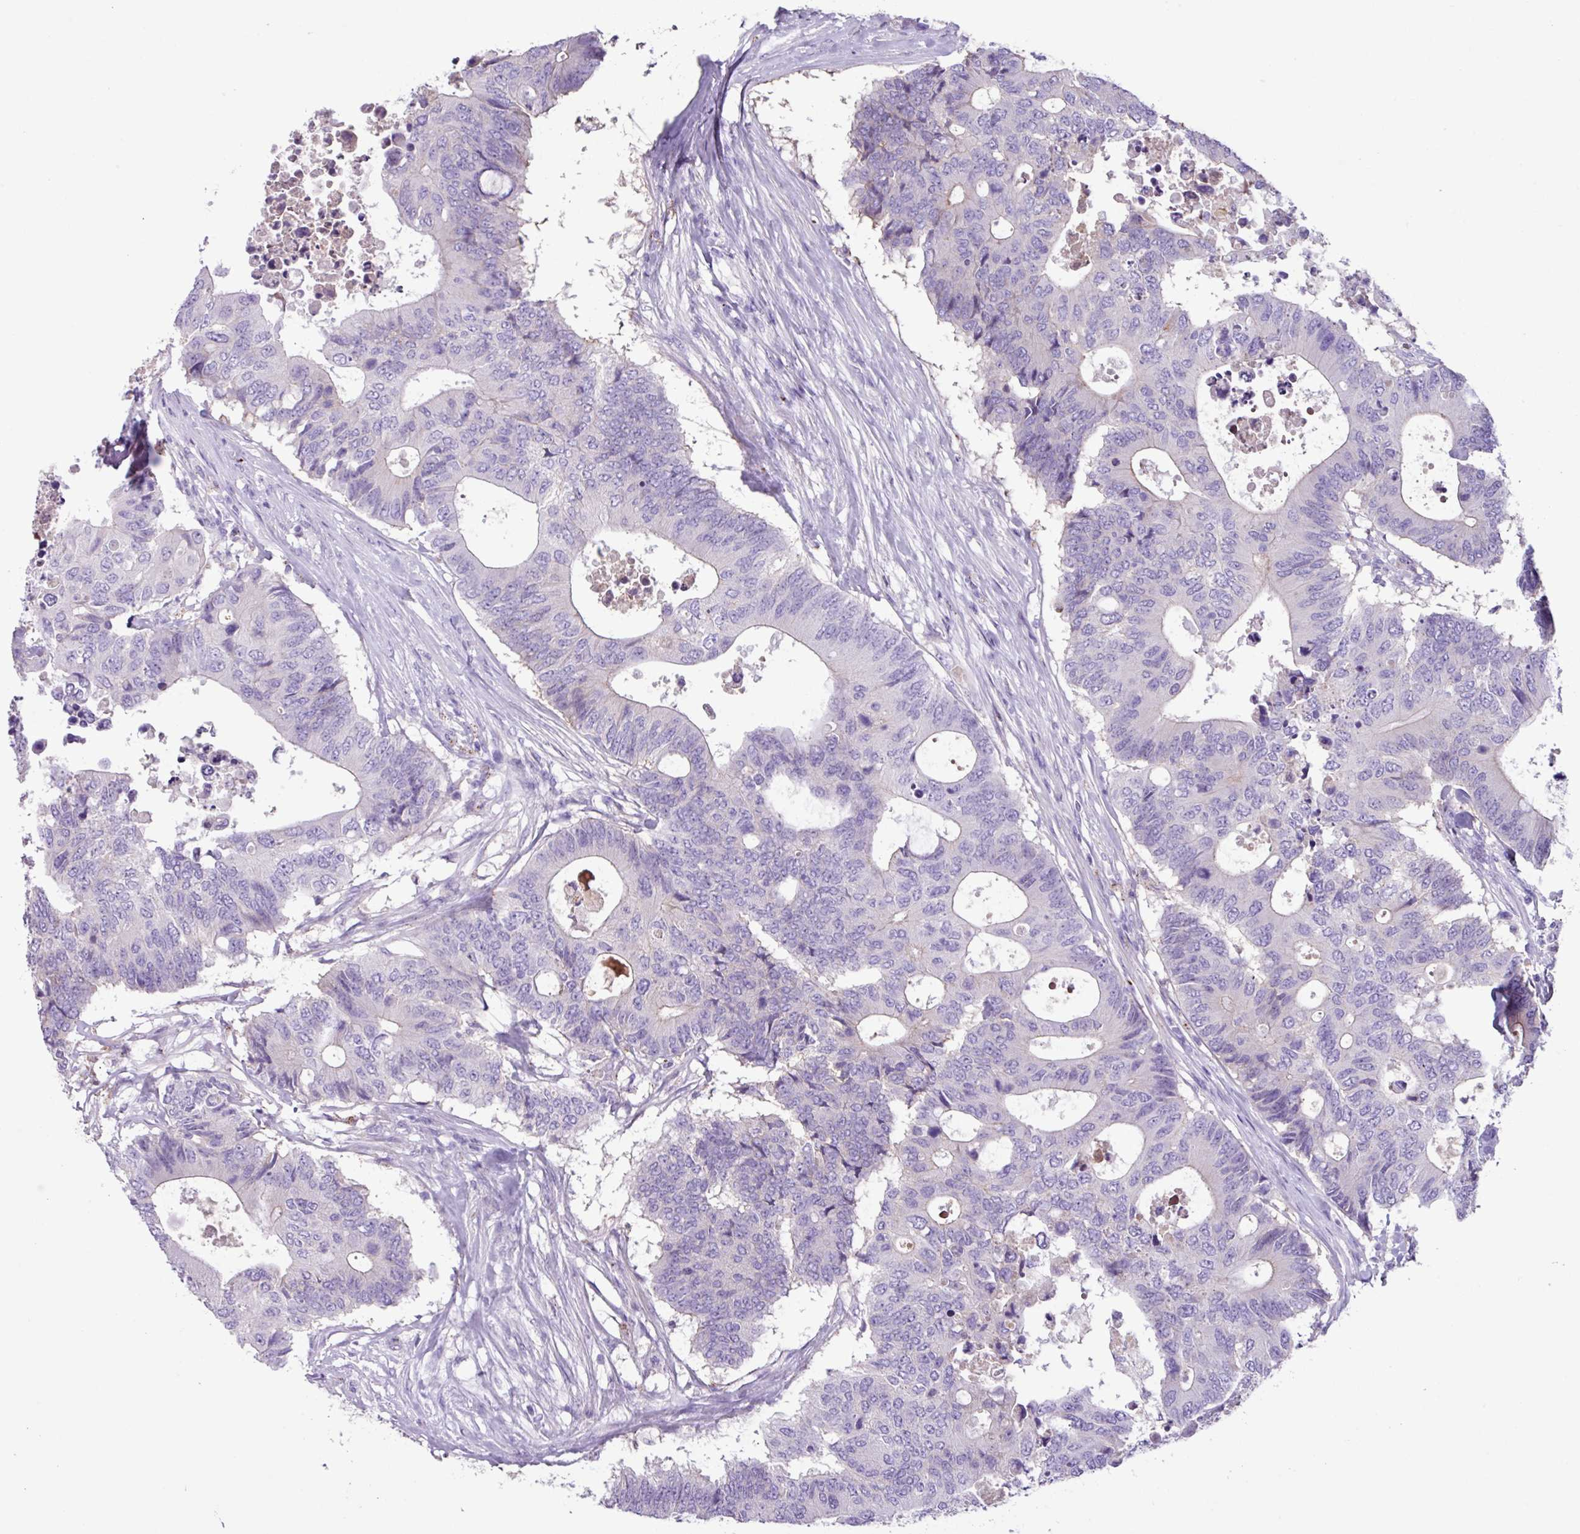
{"staining": {"intensity": "negative", "quantity": "none", "location": "none"}, "tissue": "colorectal cancer", "cell_type": "Tumor cells", "image_type": "cancer", "snomed": [{"axis": "morphology", "description": "Adenocarcinoma, NOS"}, {"axis": "topography", "description": "Colon"}], "caption": "This is an IHC photomicrograph of human colorectal adenocarcinoma. There is no positivity in tumor cells.", "gene": "CYSTM1", "patient": {"sex": "male", "age": 71}}